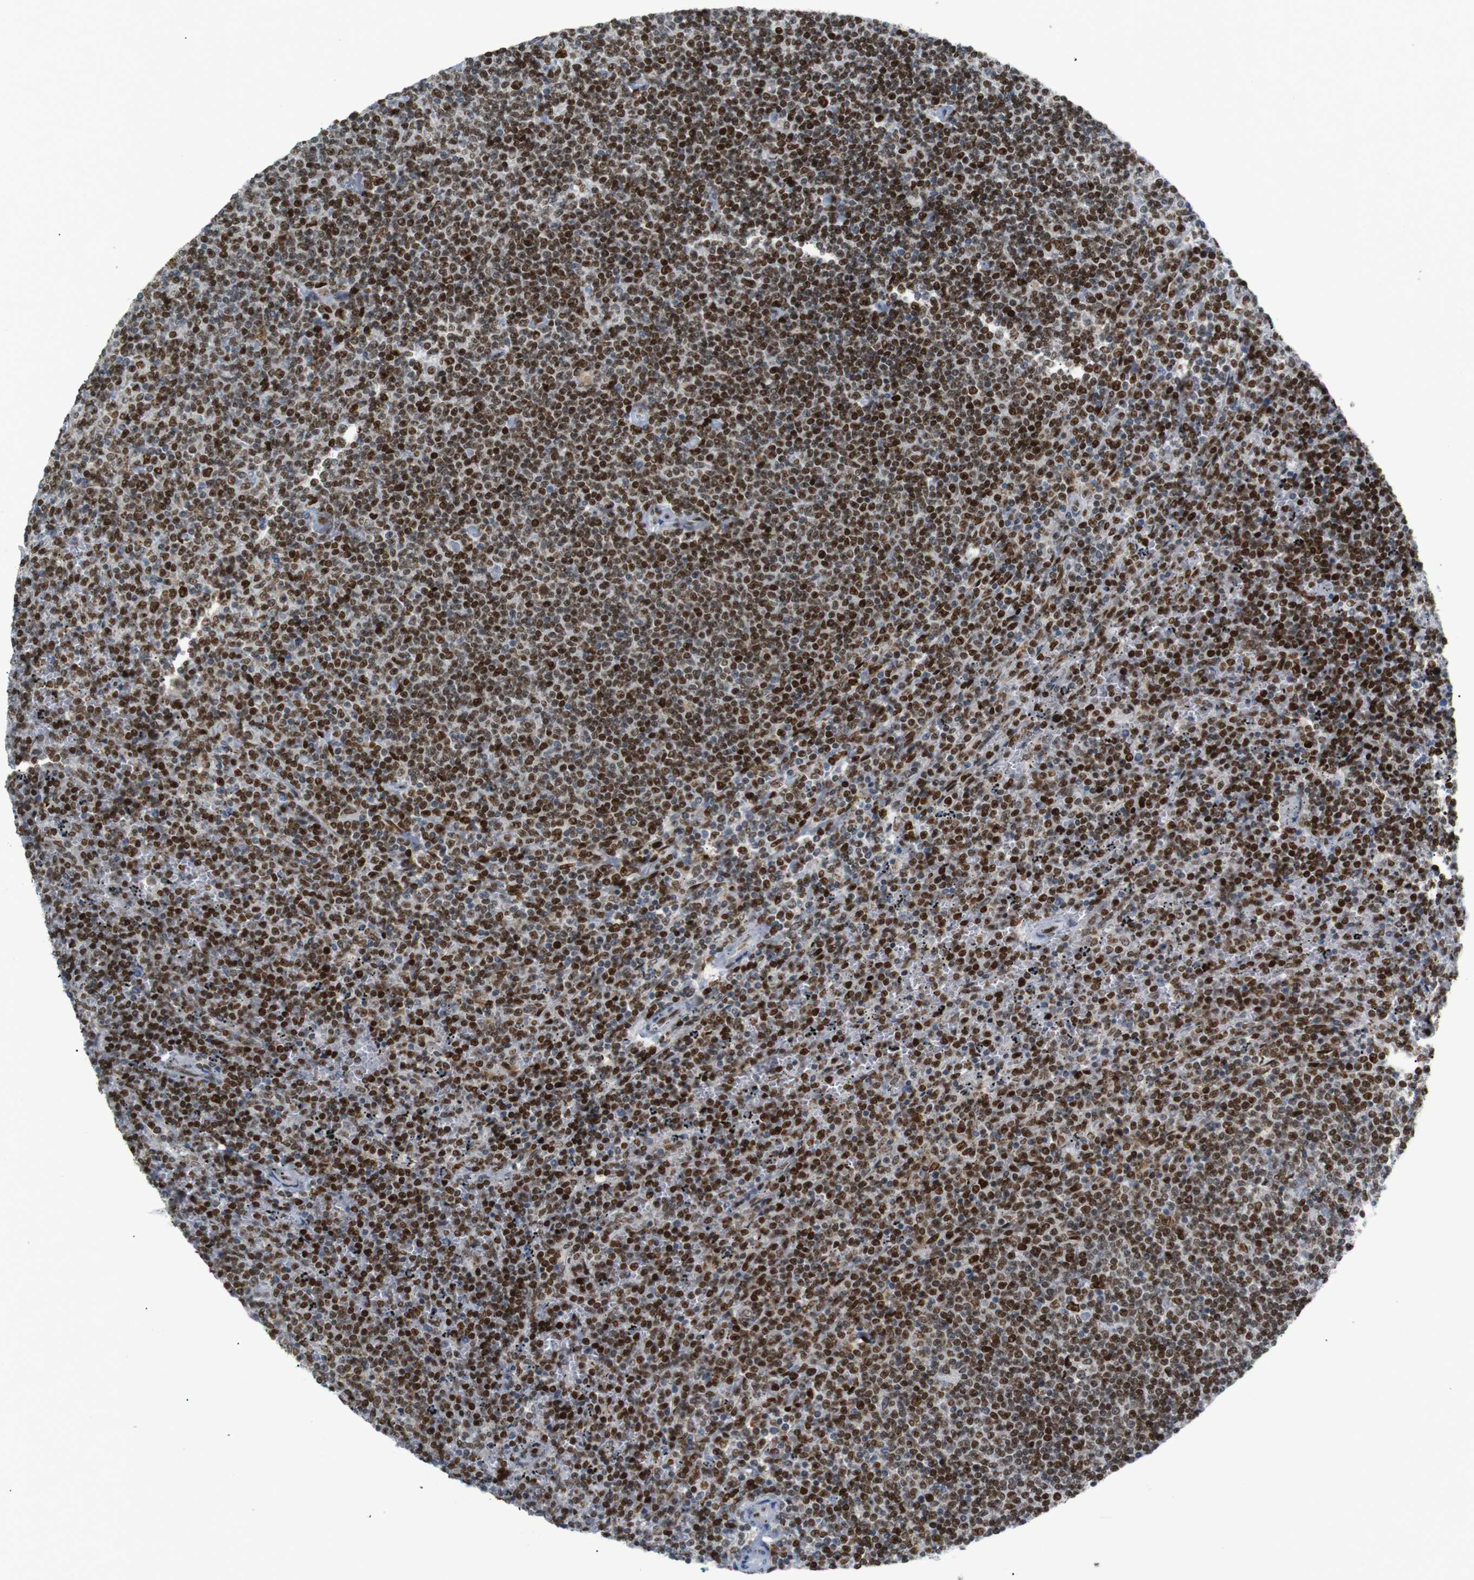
{"staining": {"intensity": "strong", "quantity": ">75%", "location": "nuclear"}, "tissue": "lymphoma", "cell_type": "Tumor cells", "image_type": "cancer", "snomed": [{"axis": "morphology", "description": "Malignant lymphoma, non-Hodgkin's type, Low grade"}, {"axis": "topography", "description": "Spleen"}], "caption": "Human low-grade malignant lymphoma, non-Hodgkin's type stained with a brown dye demonstrates strong nuclear positive staining in about >75% of tumor cells.", "gene": "RIOX2", "patient": {"sex": "female", "age": 50}}